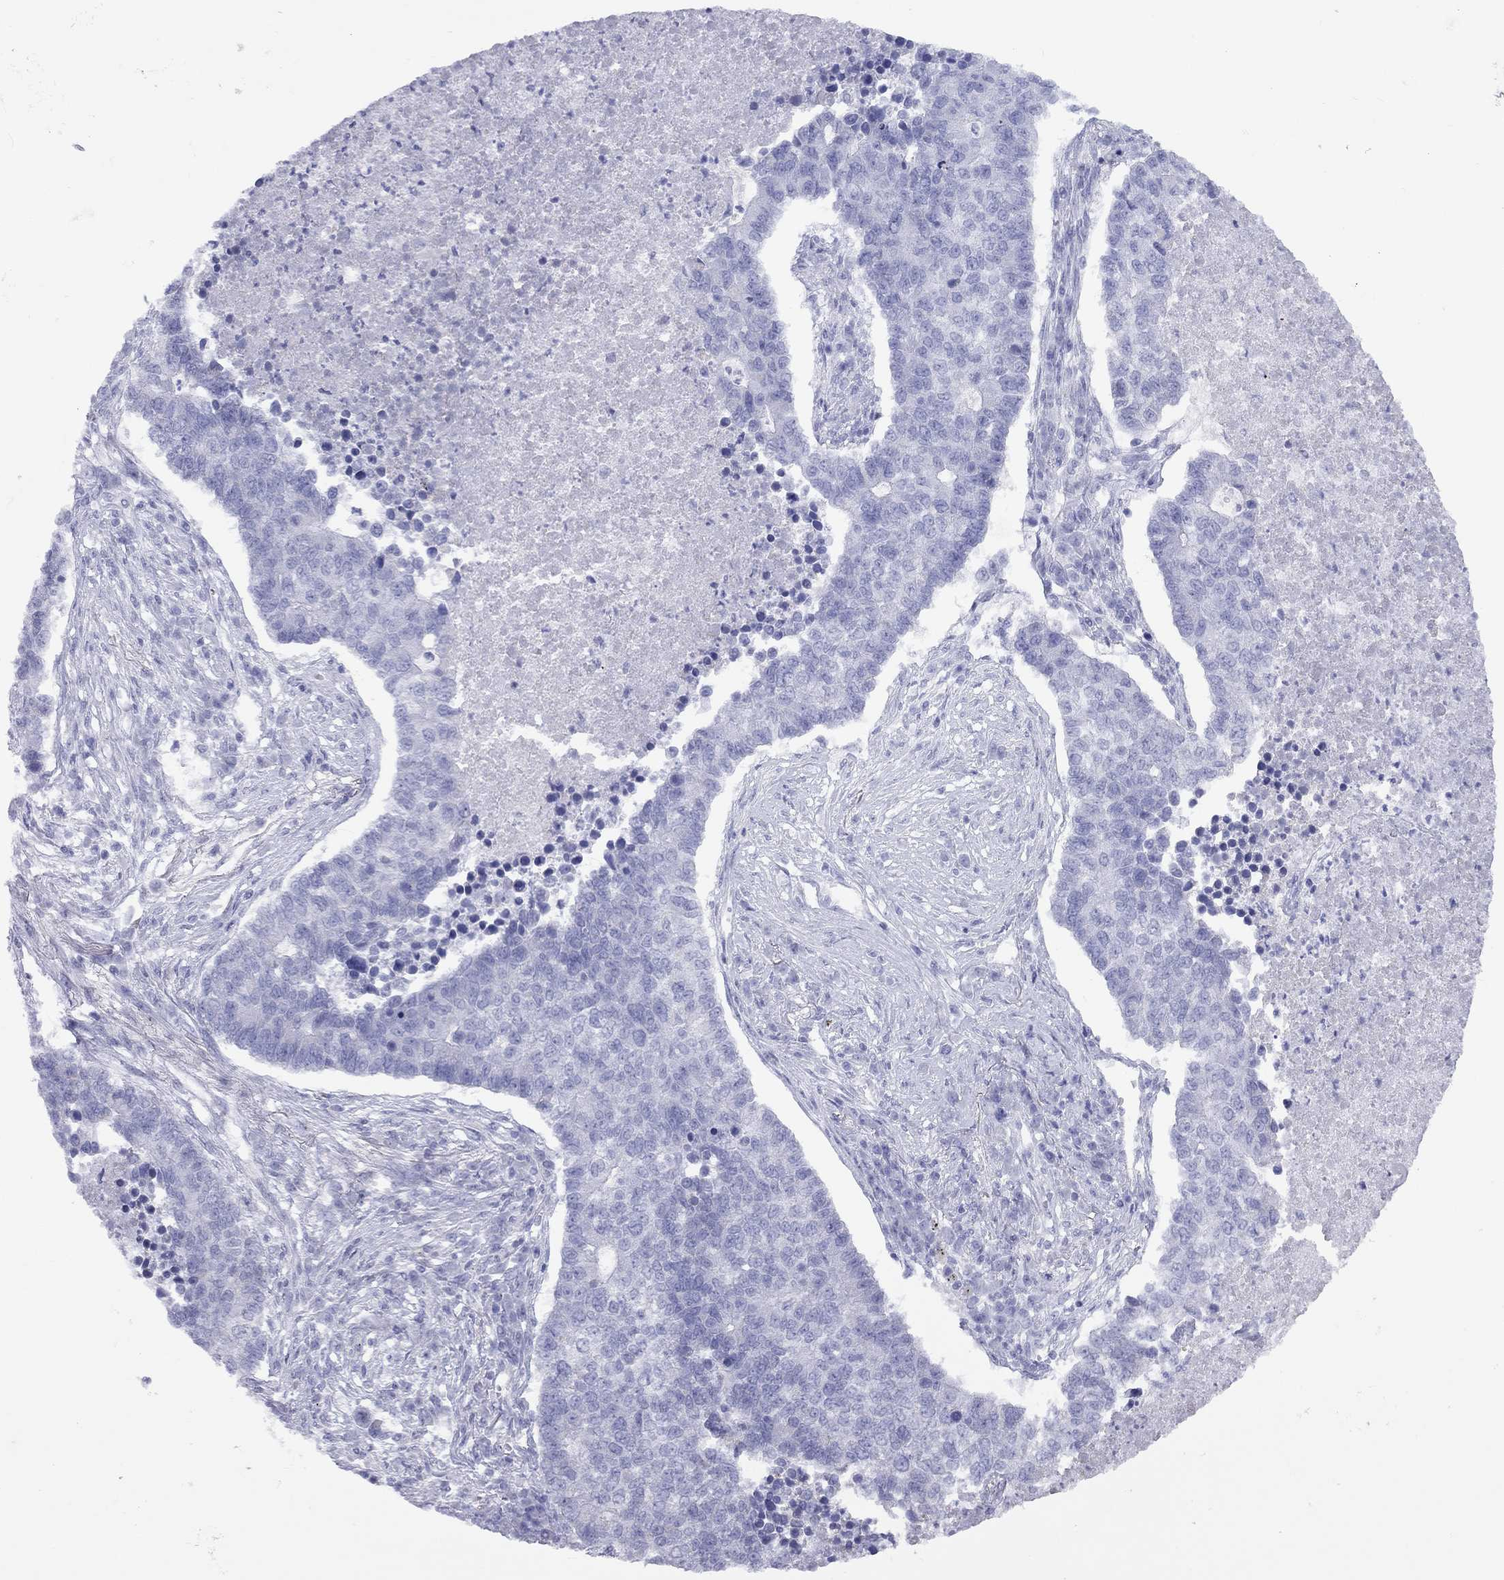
{"staining": {"intensity": "negative", "quantity": "none", "location": "none"}, "tissue": "lung cancer", "cell_type": "Tumor cells", "image_type": "cancer", "snomed": [{"axis": "morphology", "description": "Adenocarcinoma, NOS"}, {"axis": "topography", "description": "Lung"}], "caption": "Lung adenocarcinoma stained for a protein using immunohistochemistry (IHC) shows no expression tumor cells.", "gene": "DPY19L2", "patient": {"sex": "male", "age": 57}}